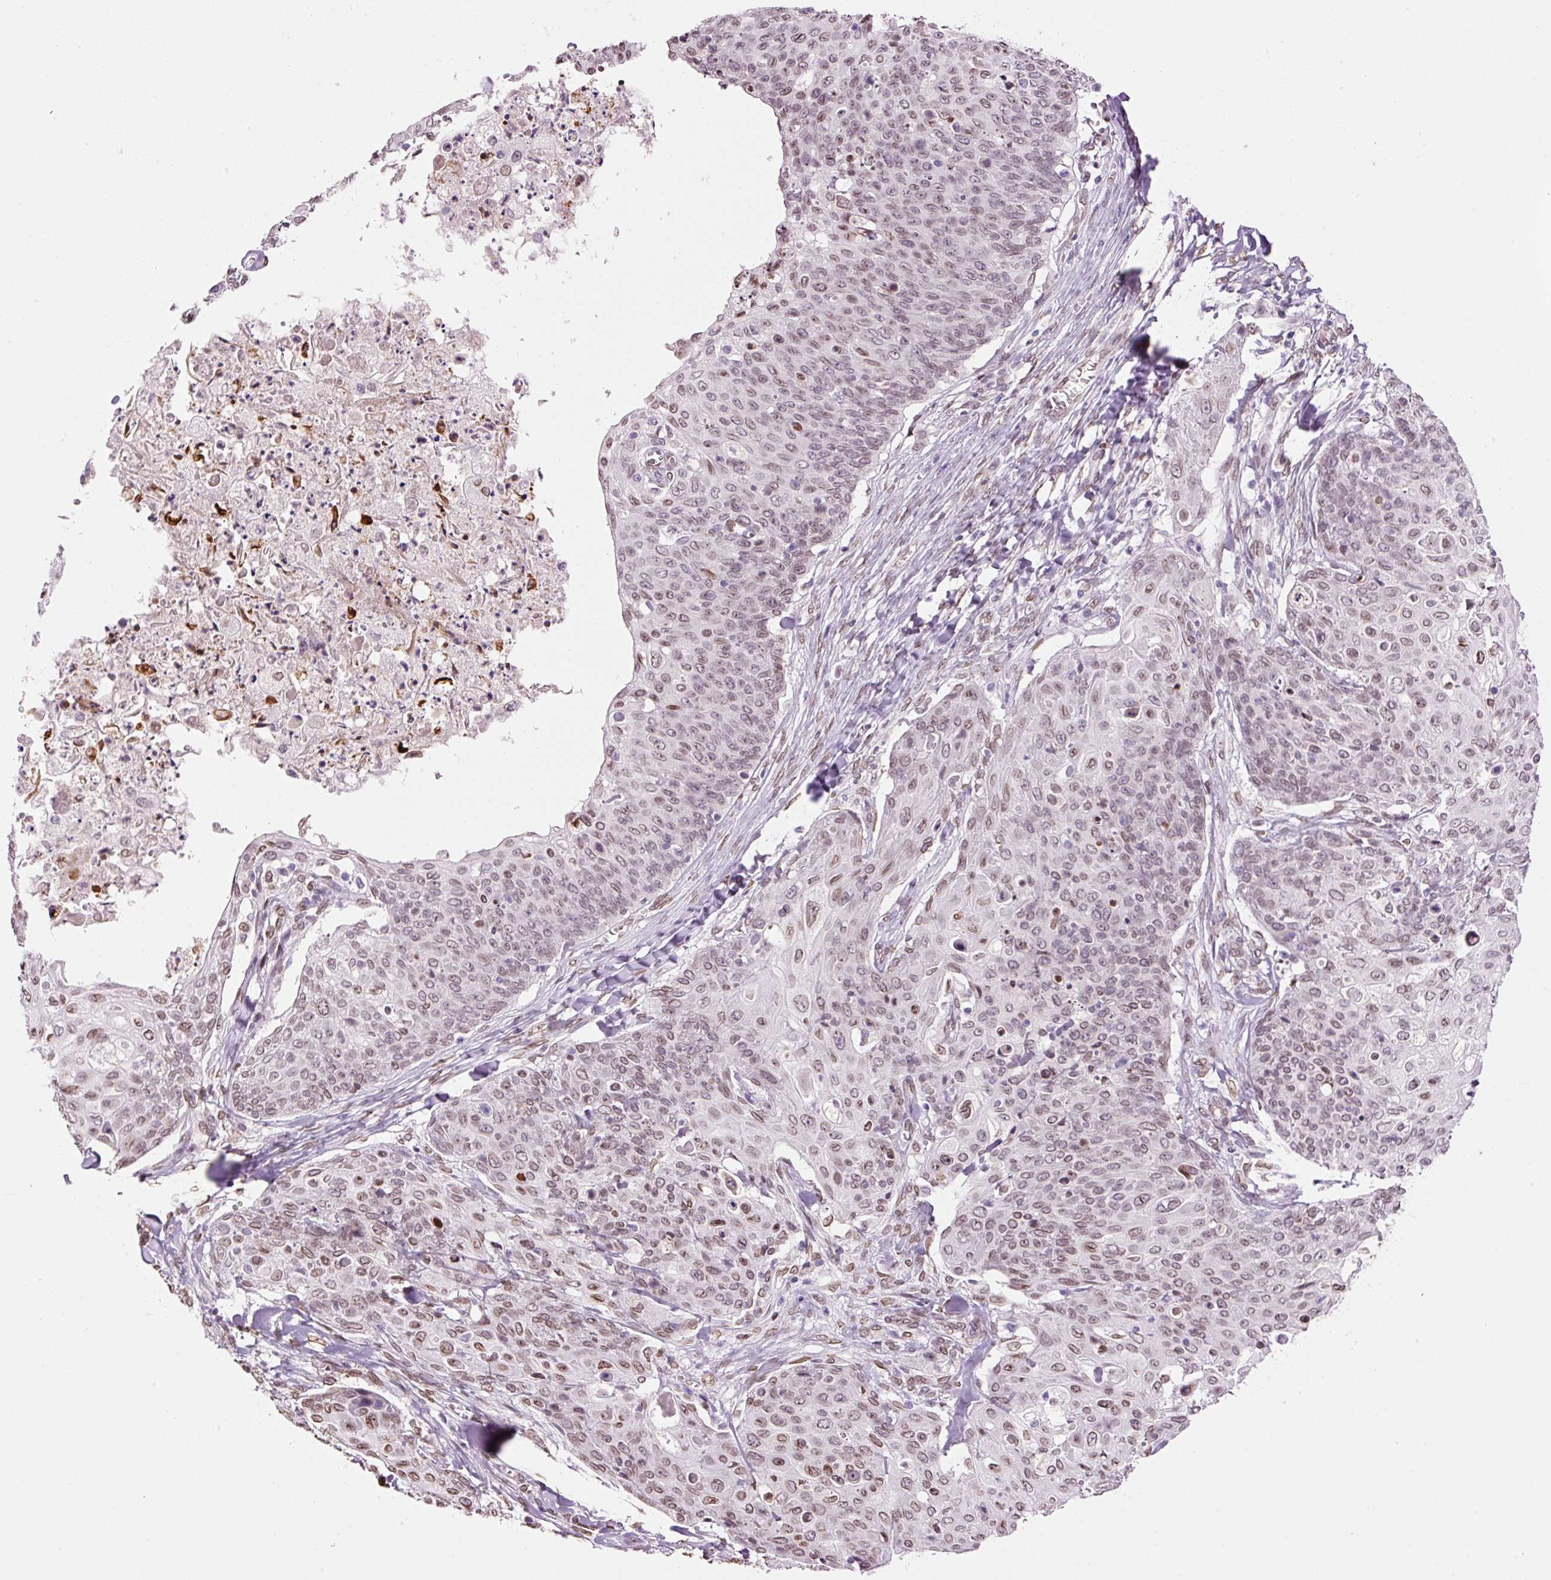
{"staining": {"intensity": "moderate", "quantity": "25%-75%", "location": "cytoplasmic/membranous,nuclear"}, "tissue": "skin cancer", "cell_type": "Tumor cells", "image_type": "cancer", "snomed": [{"axis": "morphology", "description": "Squamous cell carcinoma, NOS"}, {"axis": "topography", "description": "Skin"}, {"axis": "topography", "description": "Vulva"}], "caption": "Skin squamous cell carcinoma stained for a protein reveals moderate cytoplasmic/membranous and nuclear positivity in tumor cells.", "gene": "ZNF224", "patient": {"sex": "female", "age": 85}}